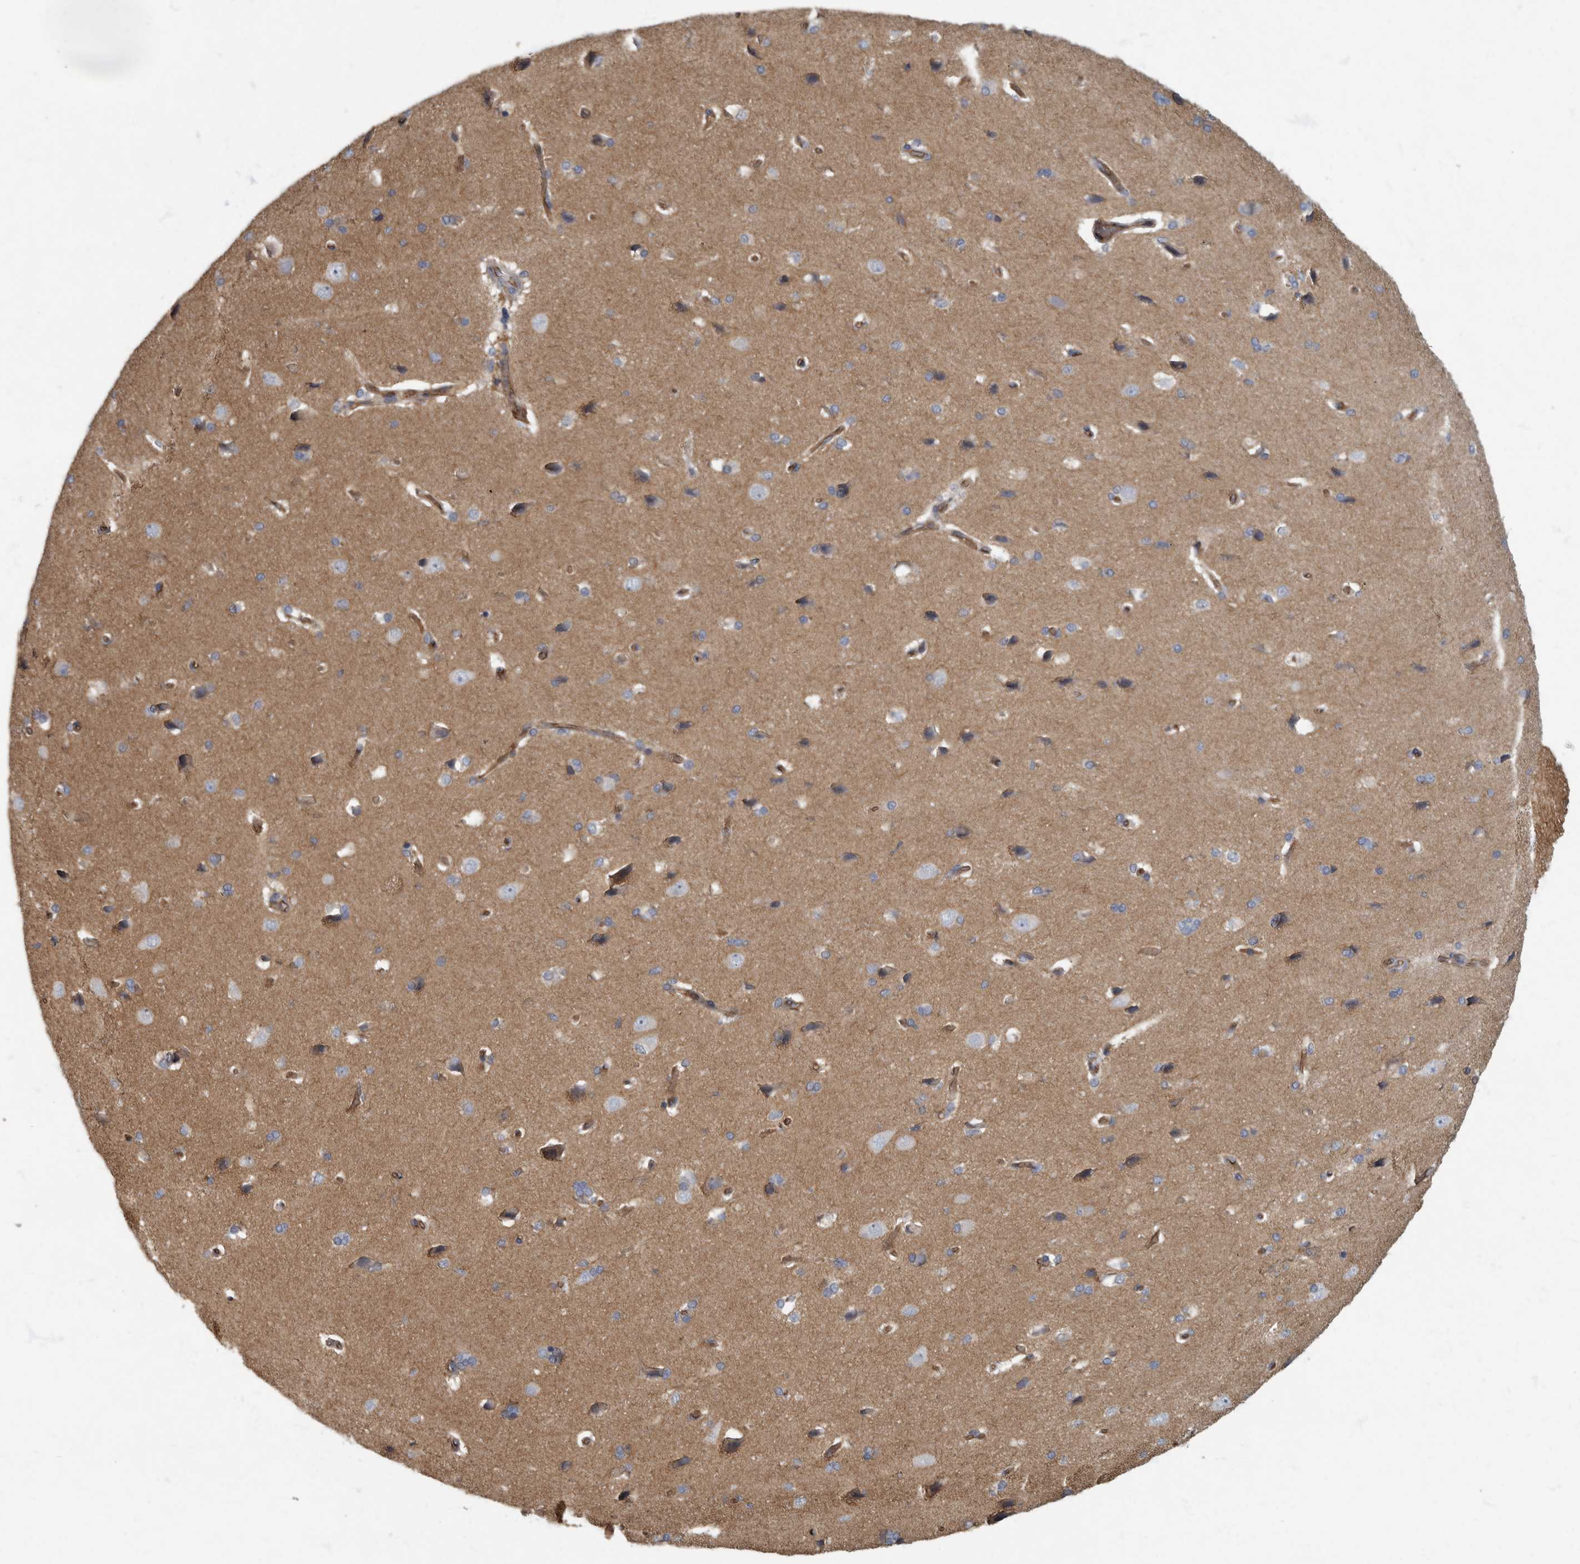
{"staining": {"intensity": "weak", "quantity": "25%-75%", "location": "cytoplasmic/membranous"}, "tissue": "cerebral cortex", "cell_type": "Endothelial cells", "image_type": "normal", "snomed": [{"axis": "morphology", "description": "Normal tissue, NOS"}, {"axis": "topography", "description": "Cerebral cortex"}], "caption": "Immunohistochemical staining of normal cerebral cortex demonstrates 25%-75% levels of weak cytoplasmic/membranous protein positivity in approximately 25%-75% of endothelial cells.", "gene": "PDK1", "patient": {"sex": "male", "age": 62}}